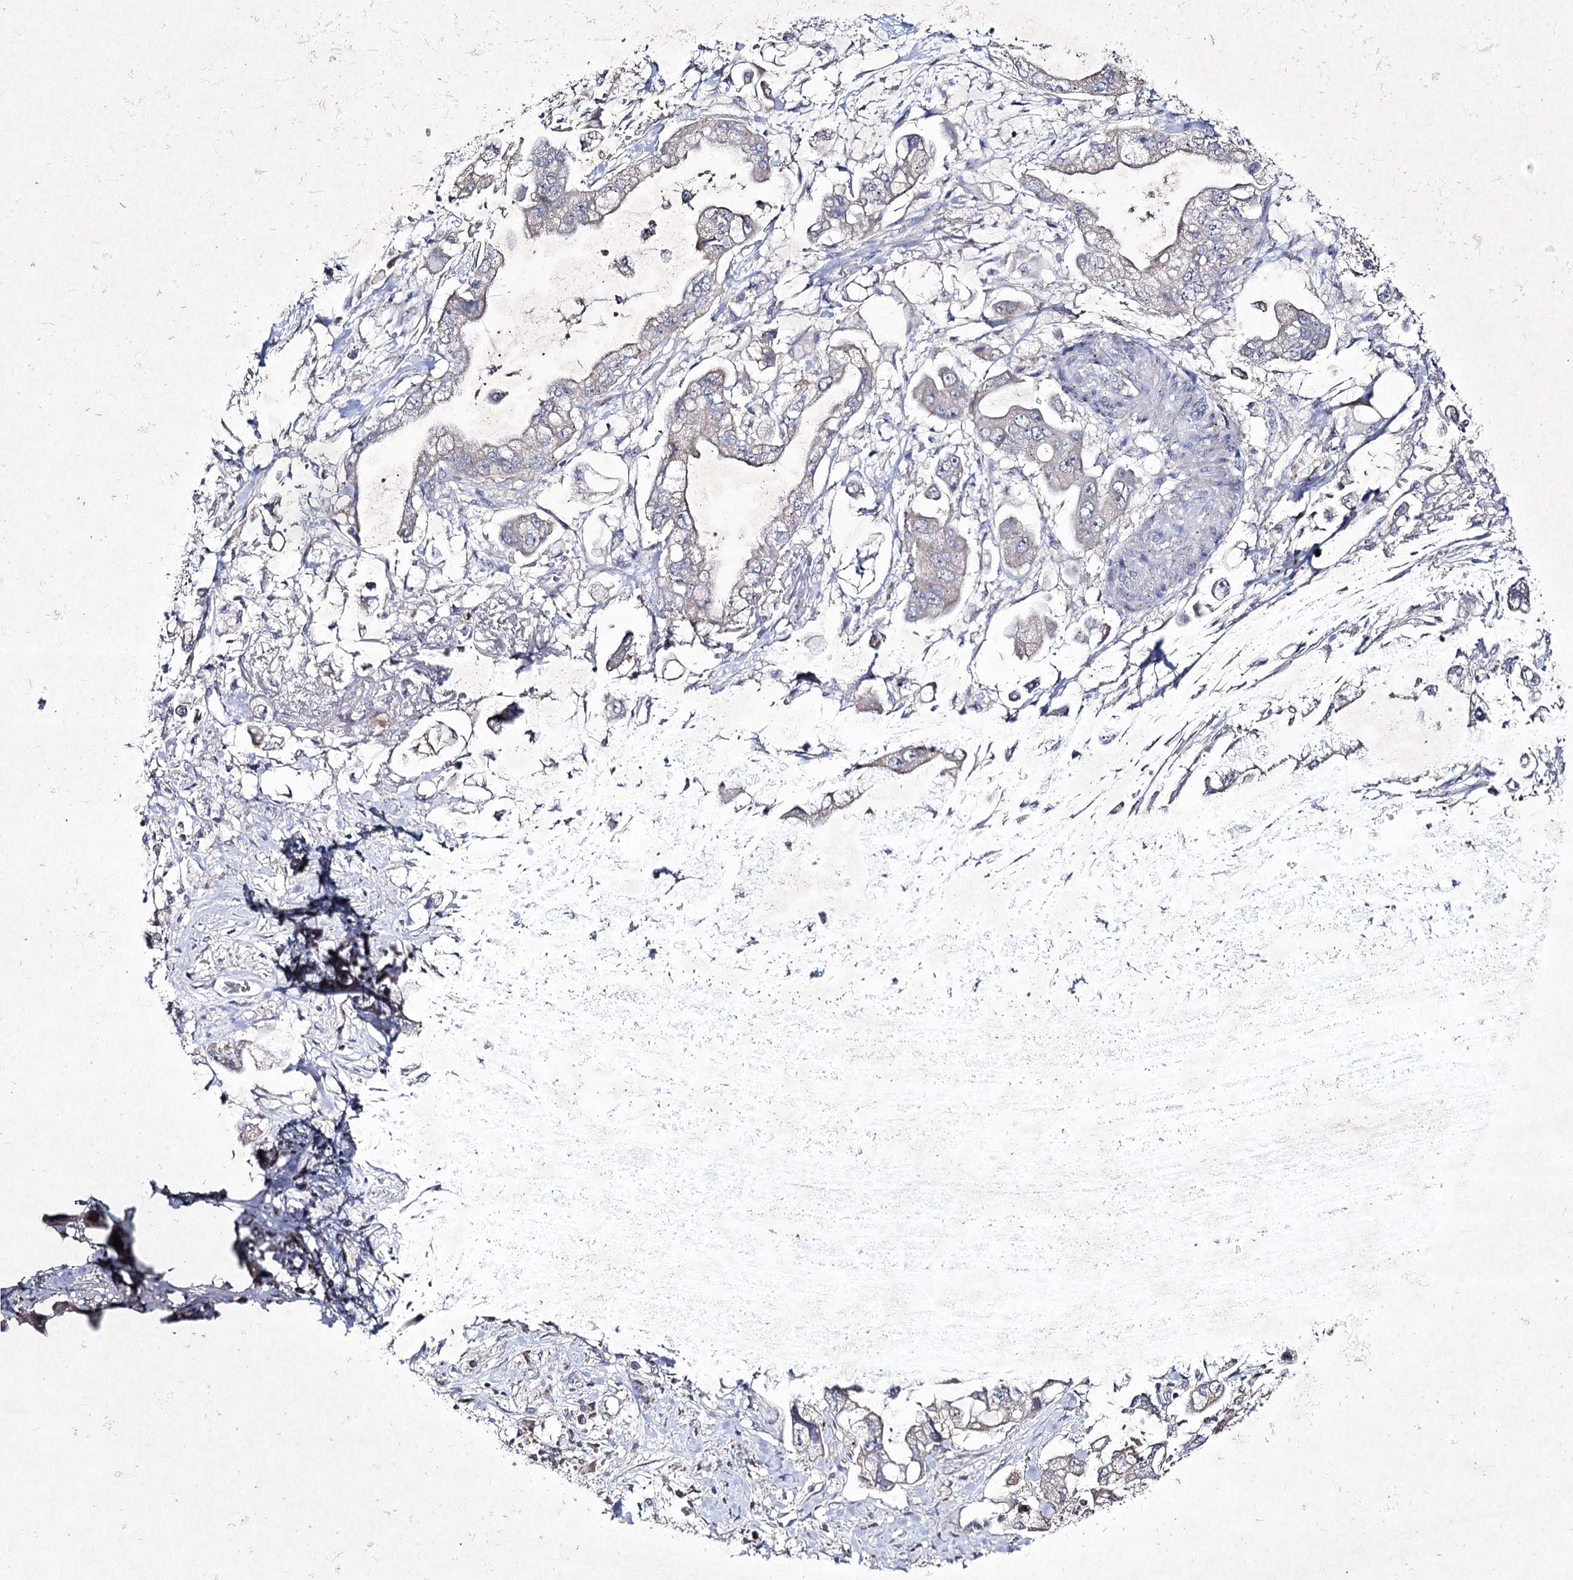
{"staining": {"intensity": "negative", "quantity": "none", "location": "none"}, "tissue": "stomach cancer", "cell_type": "Tumor cells", "image_type": "cancer", "snomed": [{"axis": "morphology", "description": "Adenocarcinoma, NOS"}, {"axis": "topography", "description": "Stomach"}], "caption": "An immunohistochemistry (IHC) micrograph of adenocarcinoma (stomach) is shown. There is no staining in tumor cells of adenocarcinoma (stomach).", "gene": "SEMA4G", "patient": {"sex": "male", "age": 62}}